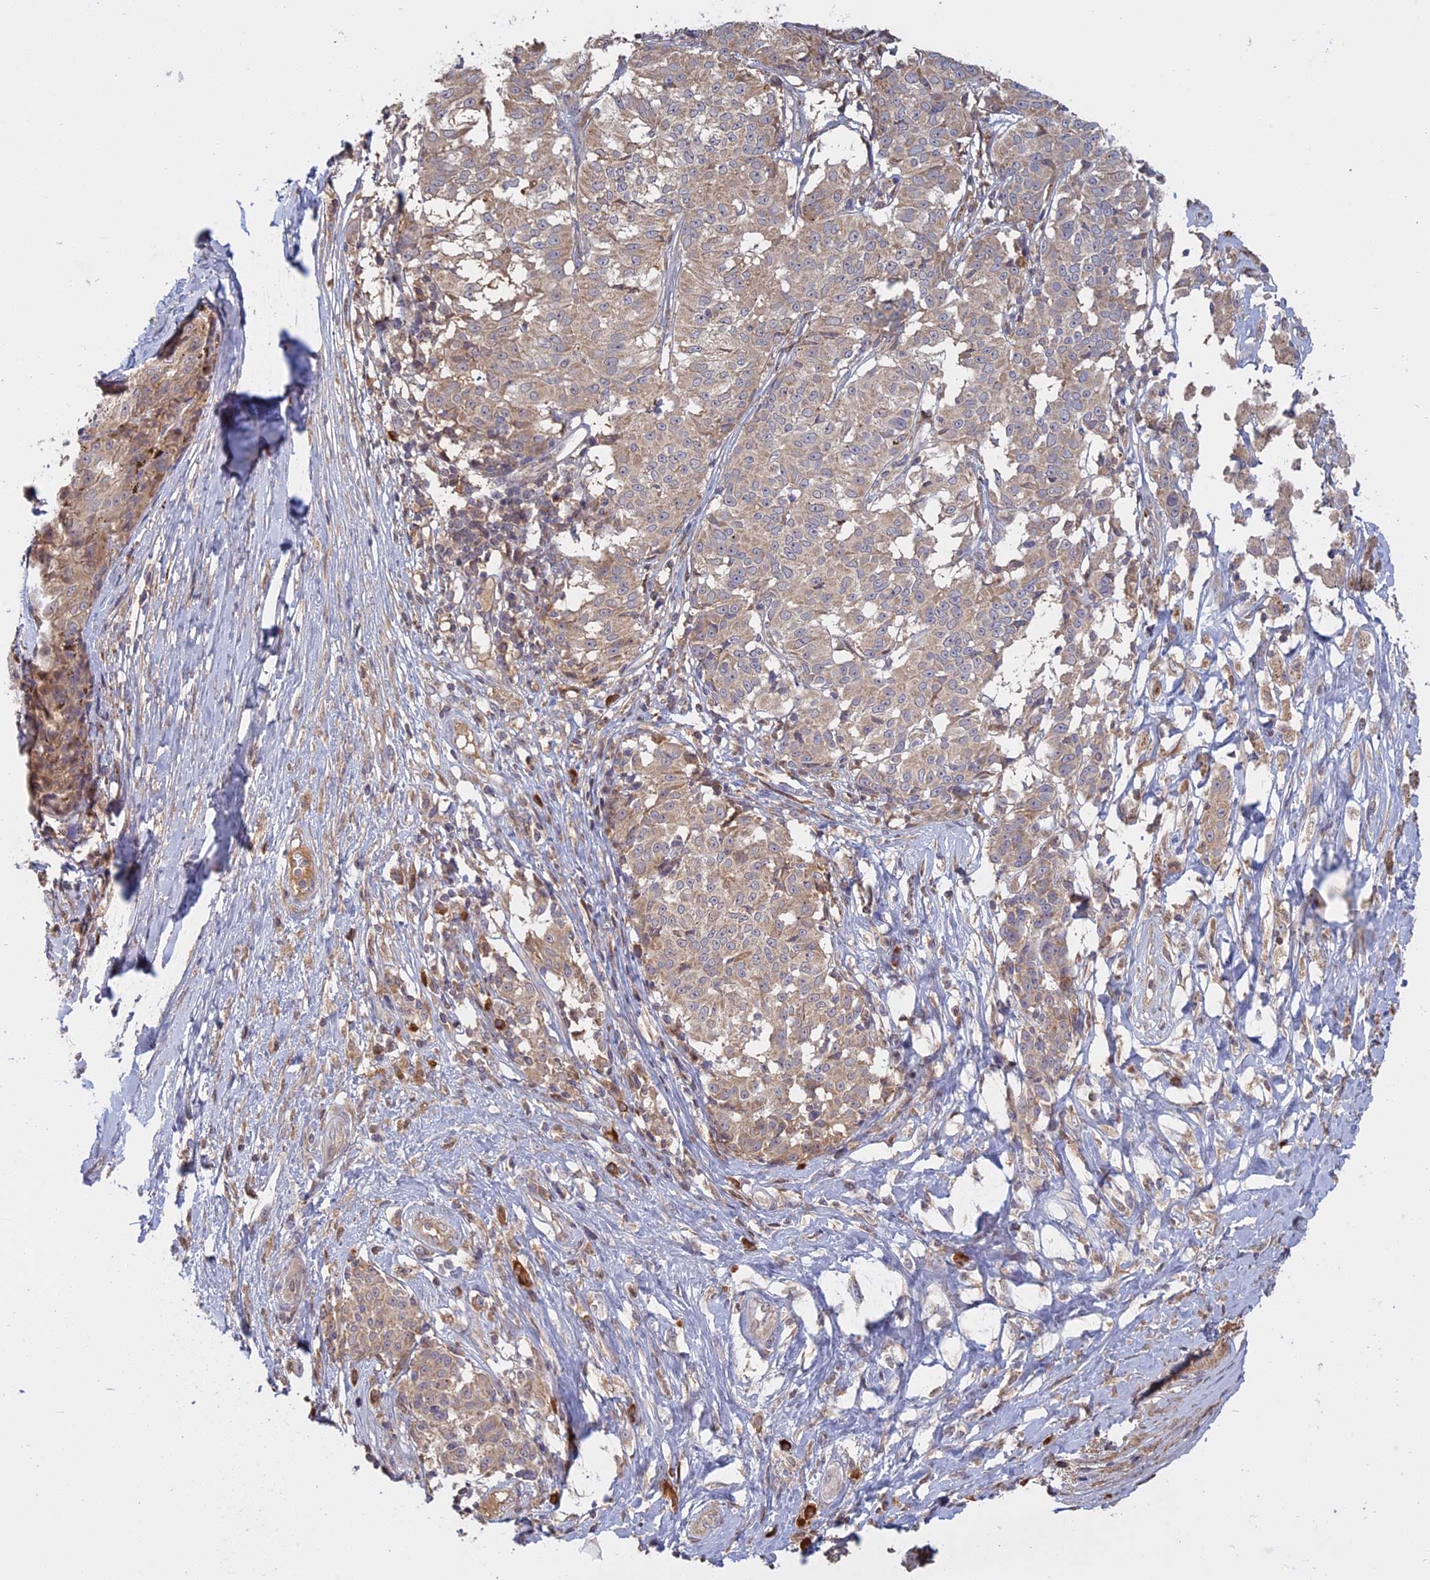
{"staining": {"intensity": "weak", "quantity": ">75%", "location": "cytoplasmic/membranous"}, "tissue": "melanoma", "cell_type": "Tumor cells", "image_type": "cancer", "snomed": [{"axis": "morphology", "description": "Malignant melanoma, NOS"}, {"axis": "topography", "description": "Skin"}], "caption": "A micrograph showing weak cytoplasmic/membranous positivity in approximately >75% of tumor cells in malignant melanoma, as visualized by brown immunohistochemical staining.", "gene": "TMEM208", "patient": {"sex": "female", "age": 72}}